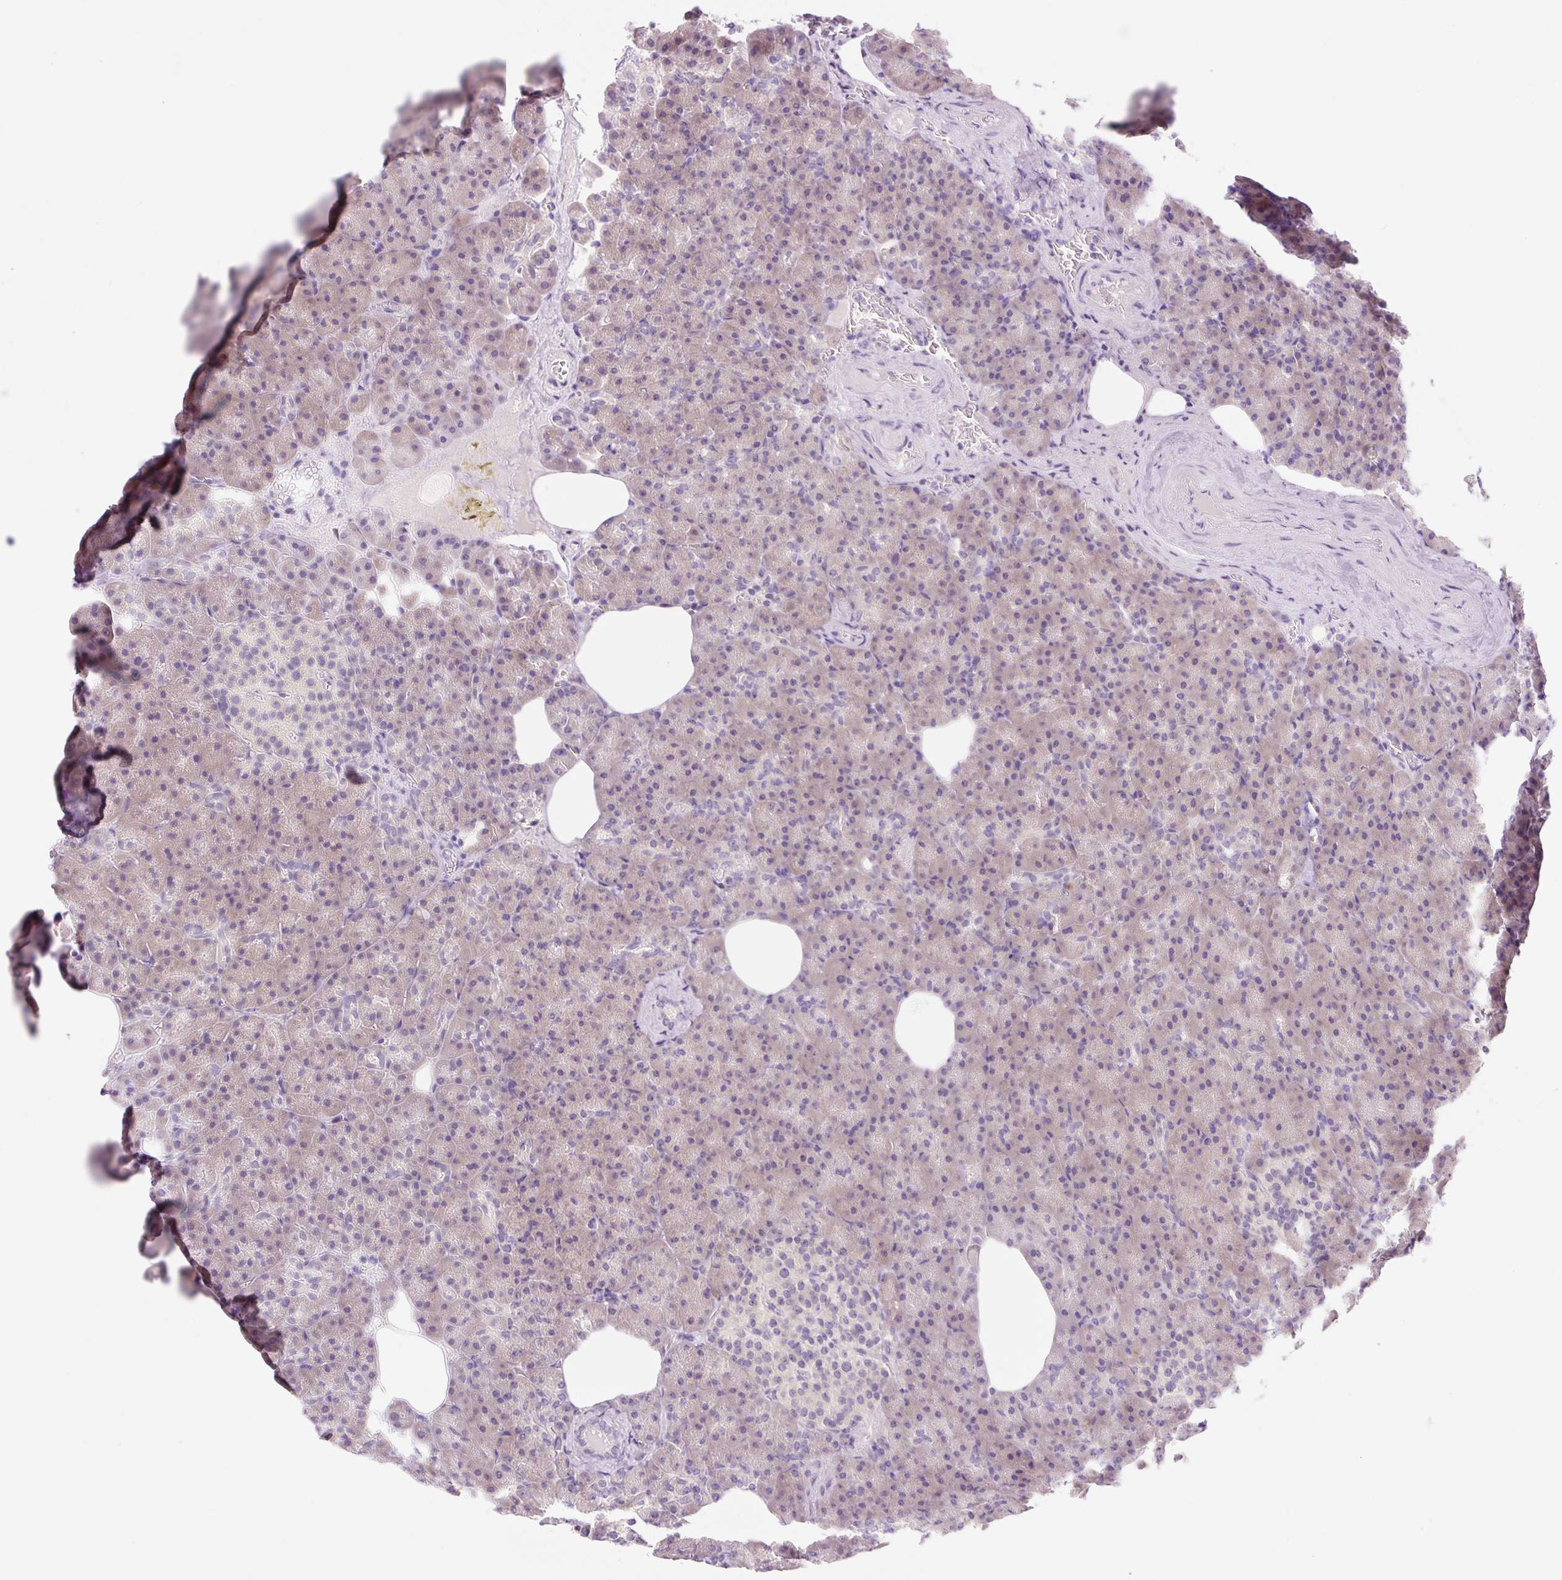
{"staining": {"intensity": "weak", "quantity": ">75%", "location": "cytoplasmic/membranous"}, "tissue": "pancreas", "cell_type": "Exocrine glandular cells", "image_type": "normal", "snomed": [{"axis": "morphology", "description": "Normal tissue, NOS"}, {"axis": "topography", "description": "Pancreas"}], "caption": "Weak cytoplasmic/membranous staining for a protein is identified in approximately >75% of exocrine glandular cells of unremarkable pancreas using immunohistochemistry.", "gene": "CELF6", "patient": {"sex": "female", "age": 74}}